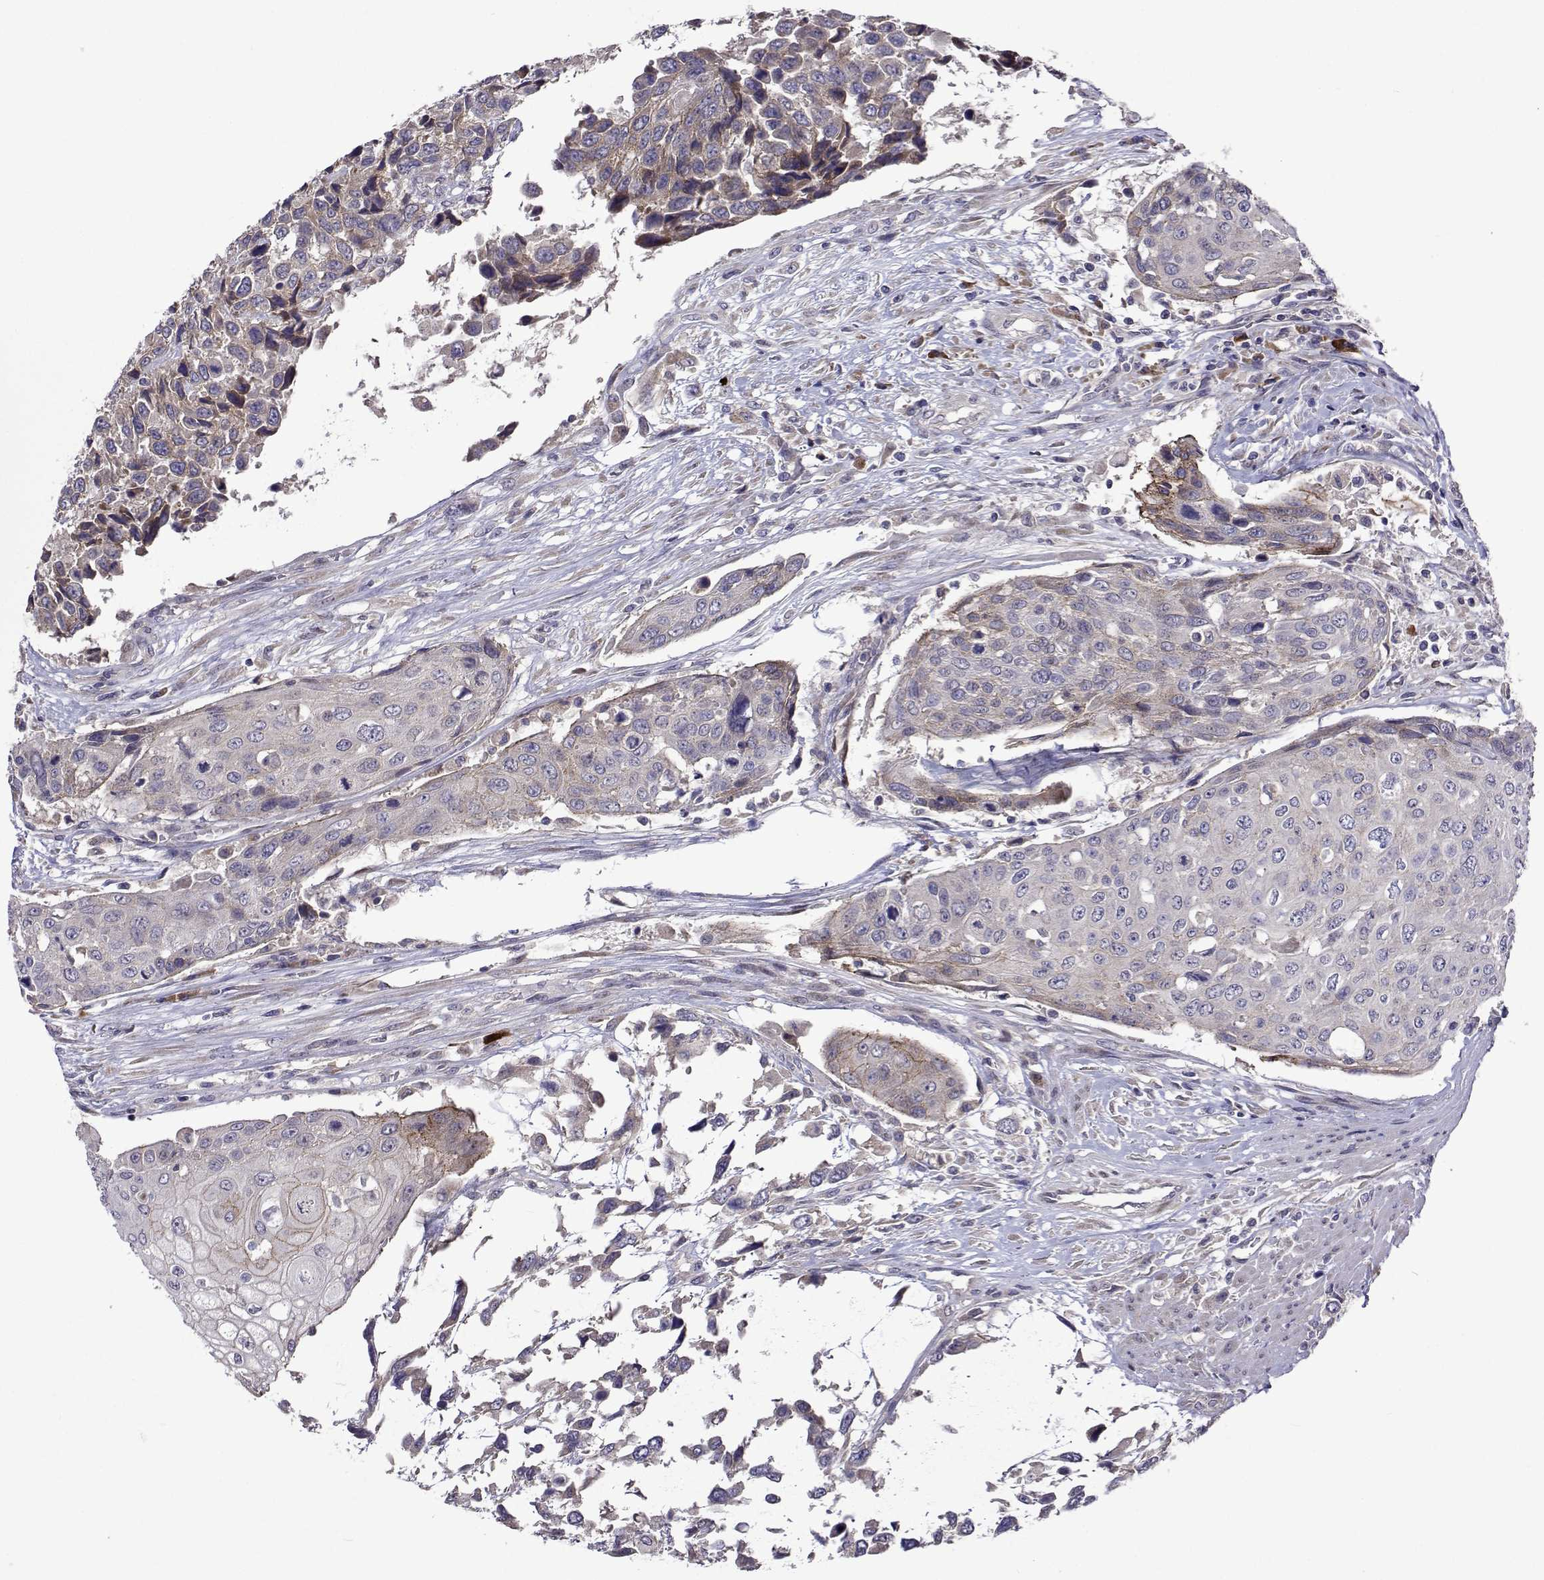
{"staining": {"intensity": "weak", "quantity": "25%-75%", "location": "cytoplasmic/membranous"}, "tissue": "urothelial cancer", "cell_type": "Tumor cells", "image_type": "cancer", "snomed": [{"axis": "morphology", "description": "Urothelial carcinoma, High grade"}, {"axis": "topography", "description": "Urinary bladder"}], "caption": "A brown stain labels weak cytoplasmic/membranous expression of a protein in urothelial cancer tumor cells.", "gene": "TARBP2", "patient": {"sex": "female", "age": 70}}